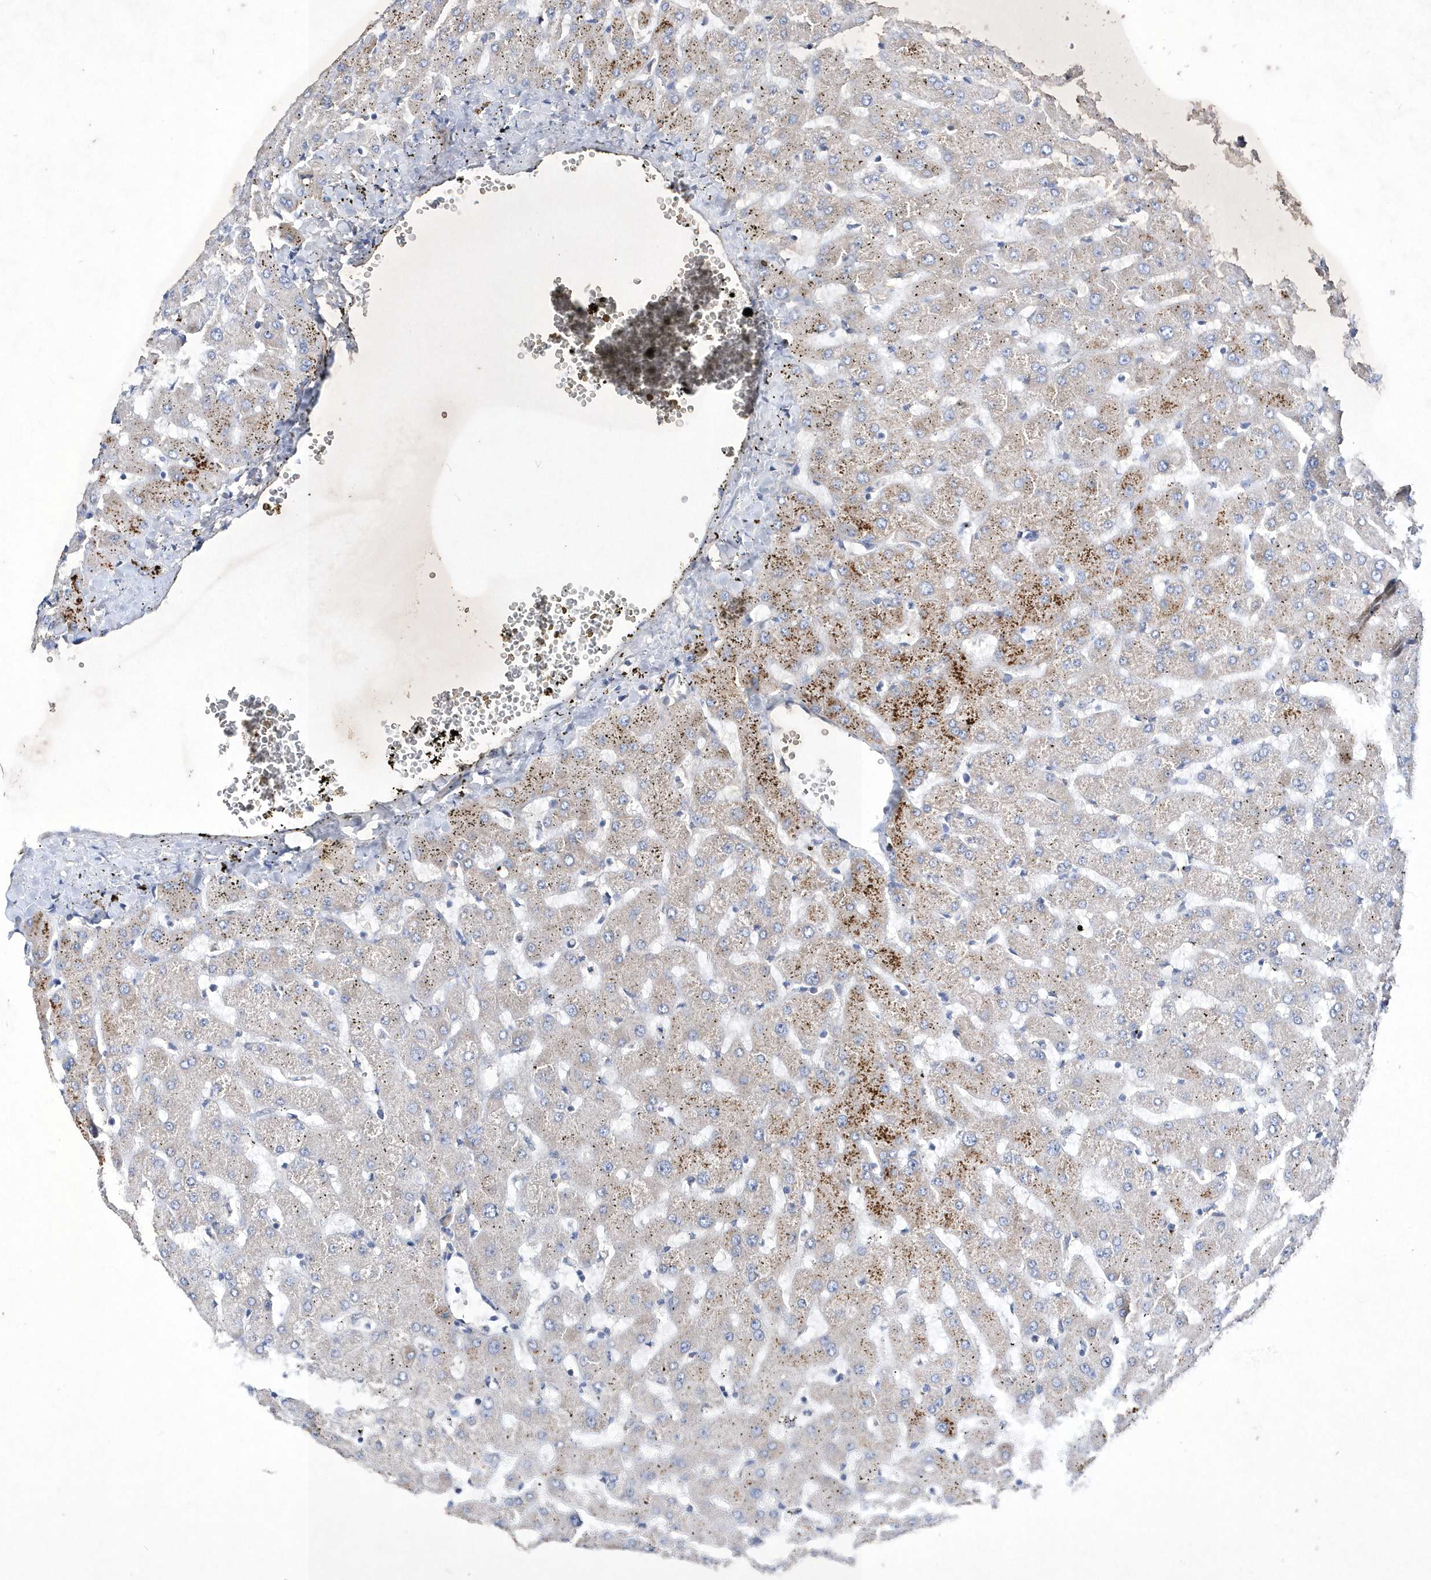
{"staining": {"intensity": "negative", "quantity": "none", "location": "none"}, "tissue": "liver", "cell_type": "Cholangiocytes", "image_type": "normal", "snomed": [{"axis": "morphology", "description": "Normal tissue, NOS"}, {"axis": "topography", "description": "Liver"}], "caption": "This is an immunohistochemistry histopathology image of benign liver. There is no positivity in cholangiocytes.", "gene": "METTL8", "patient": {"sex": "female", "age": 63}}